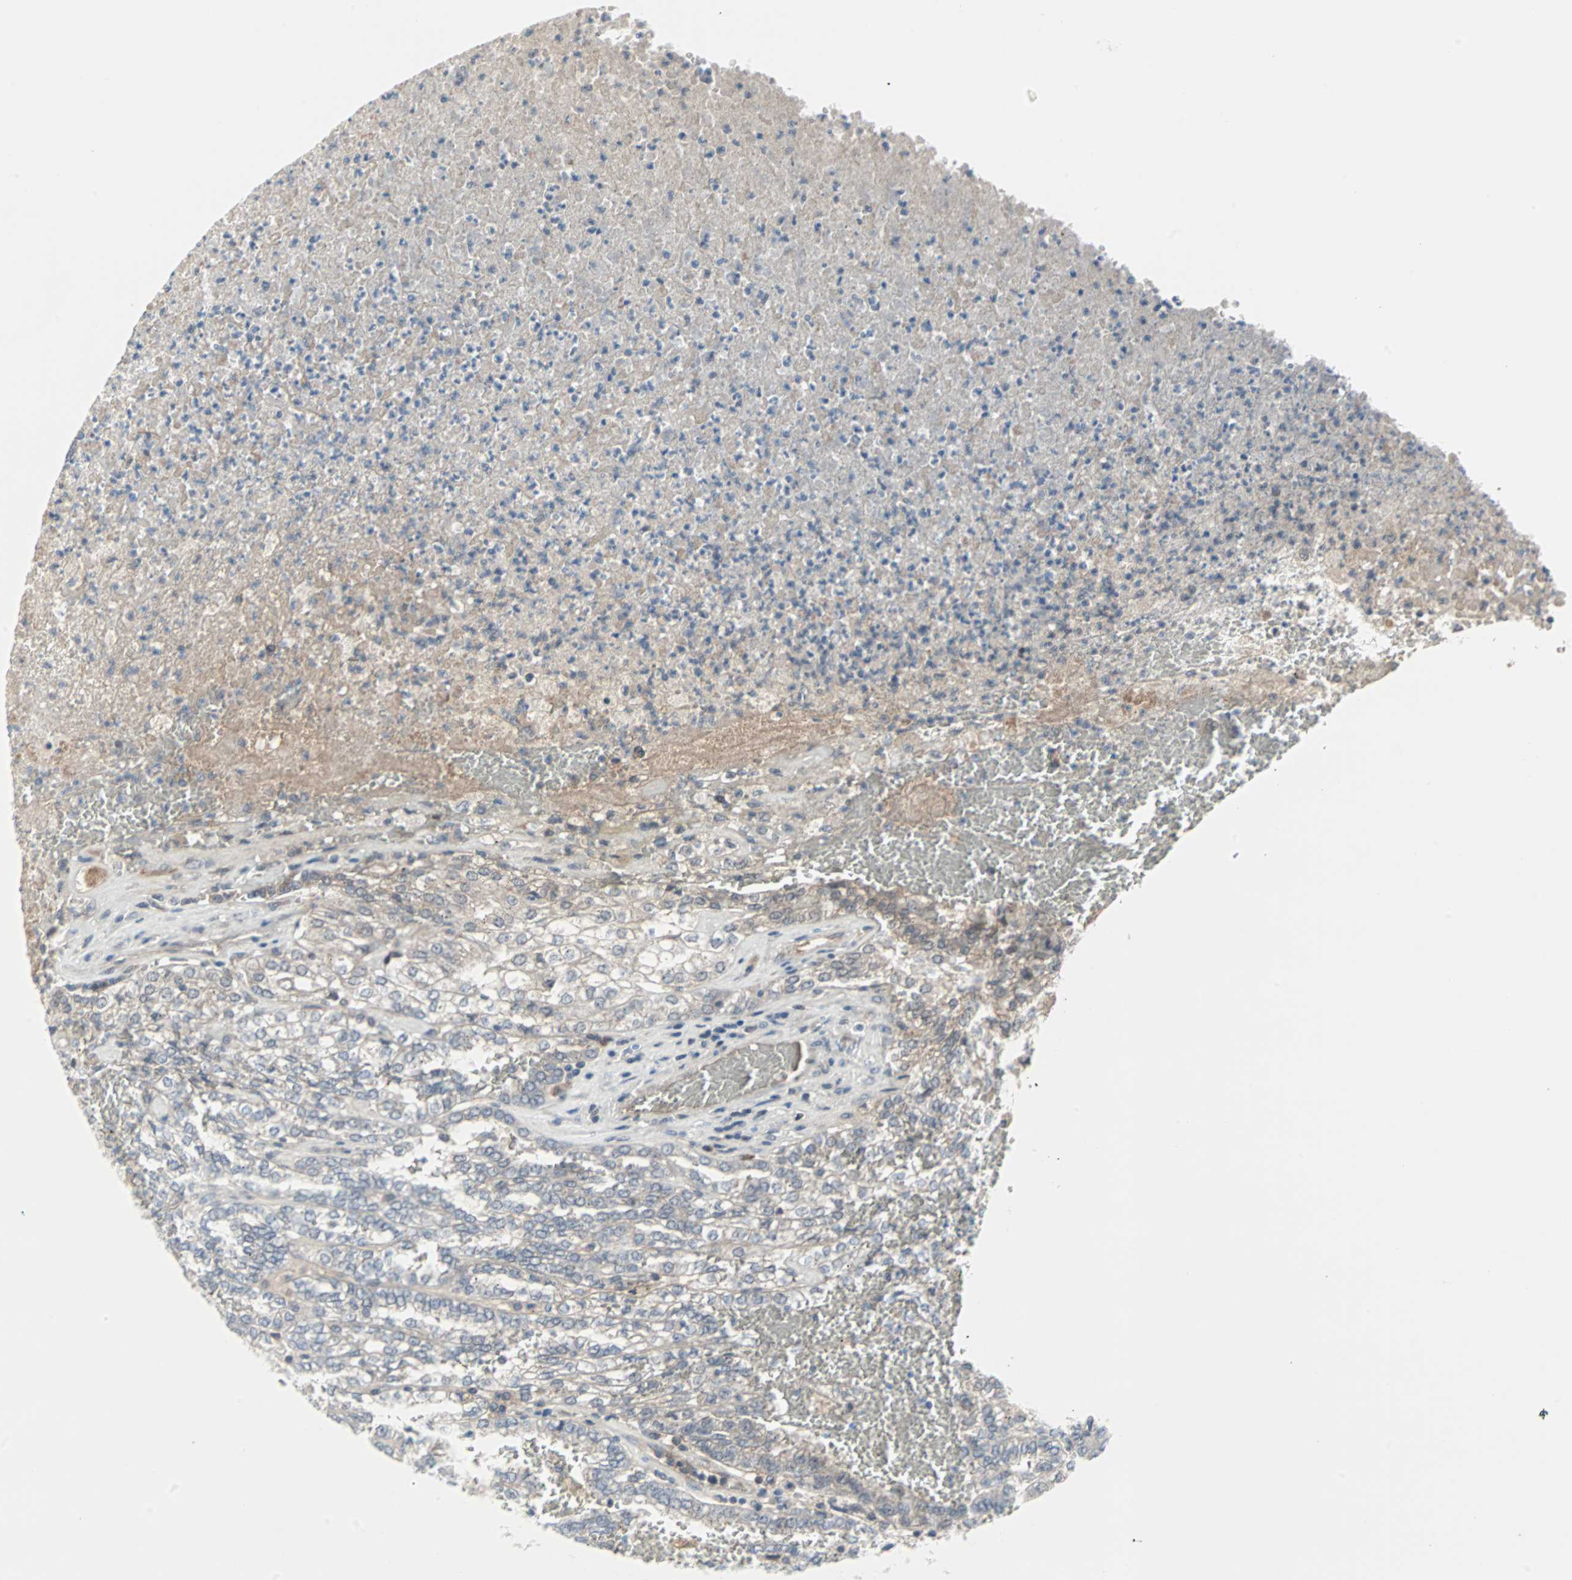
{"staining": {"intensity": "negative", "quantity": "none", "location": "none"}, "tissue": "renal cancer", "cell_type": "Tumor cells", "image_type": "cancer", "snomed": [{"axis": "morphology", "description": "Inflammation, NOS"}, {"axis": "morphology", "description": "Adenocarcinoma, NOS"}, {"axis": "topography", "description": "Kidney"}], "caption": "Human adenocarcinoma (renal) stained for a protein using immunohistochemistry (IHC) shows no positivity in tumor cells.", "gene": "CASP3", "patient": {"sex": "male", "age": 68}}